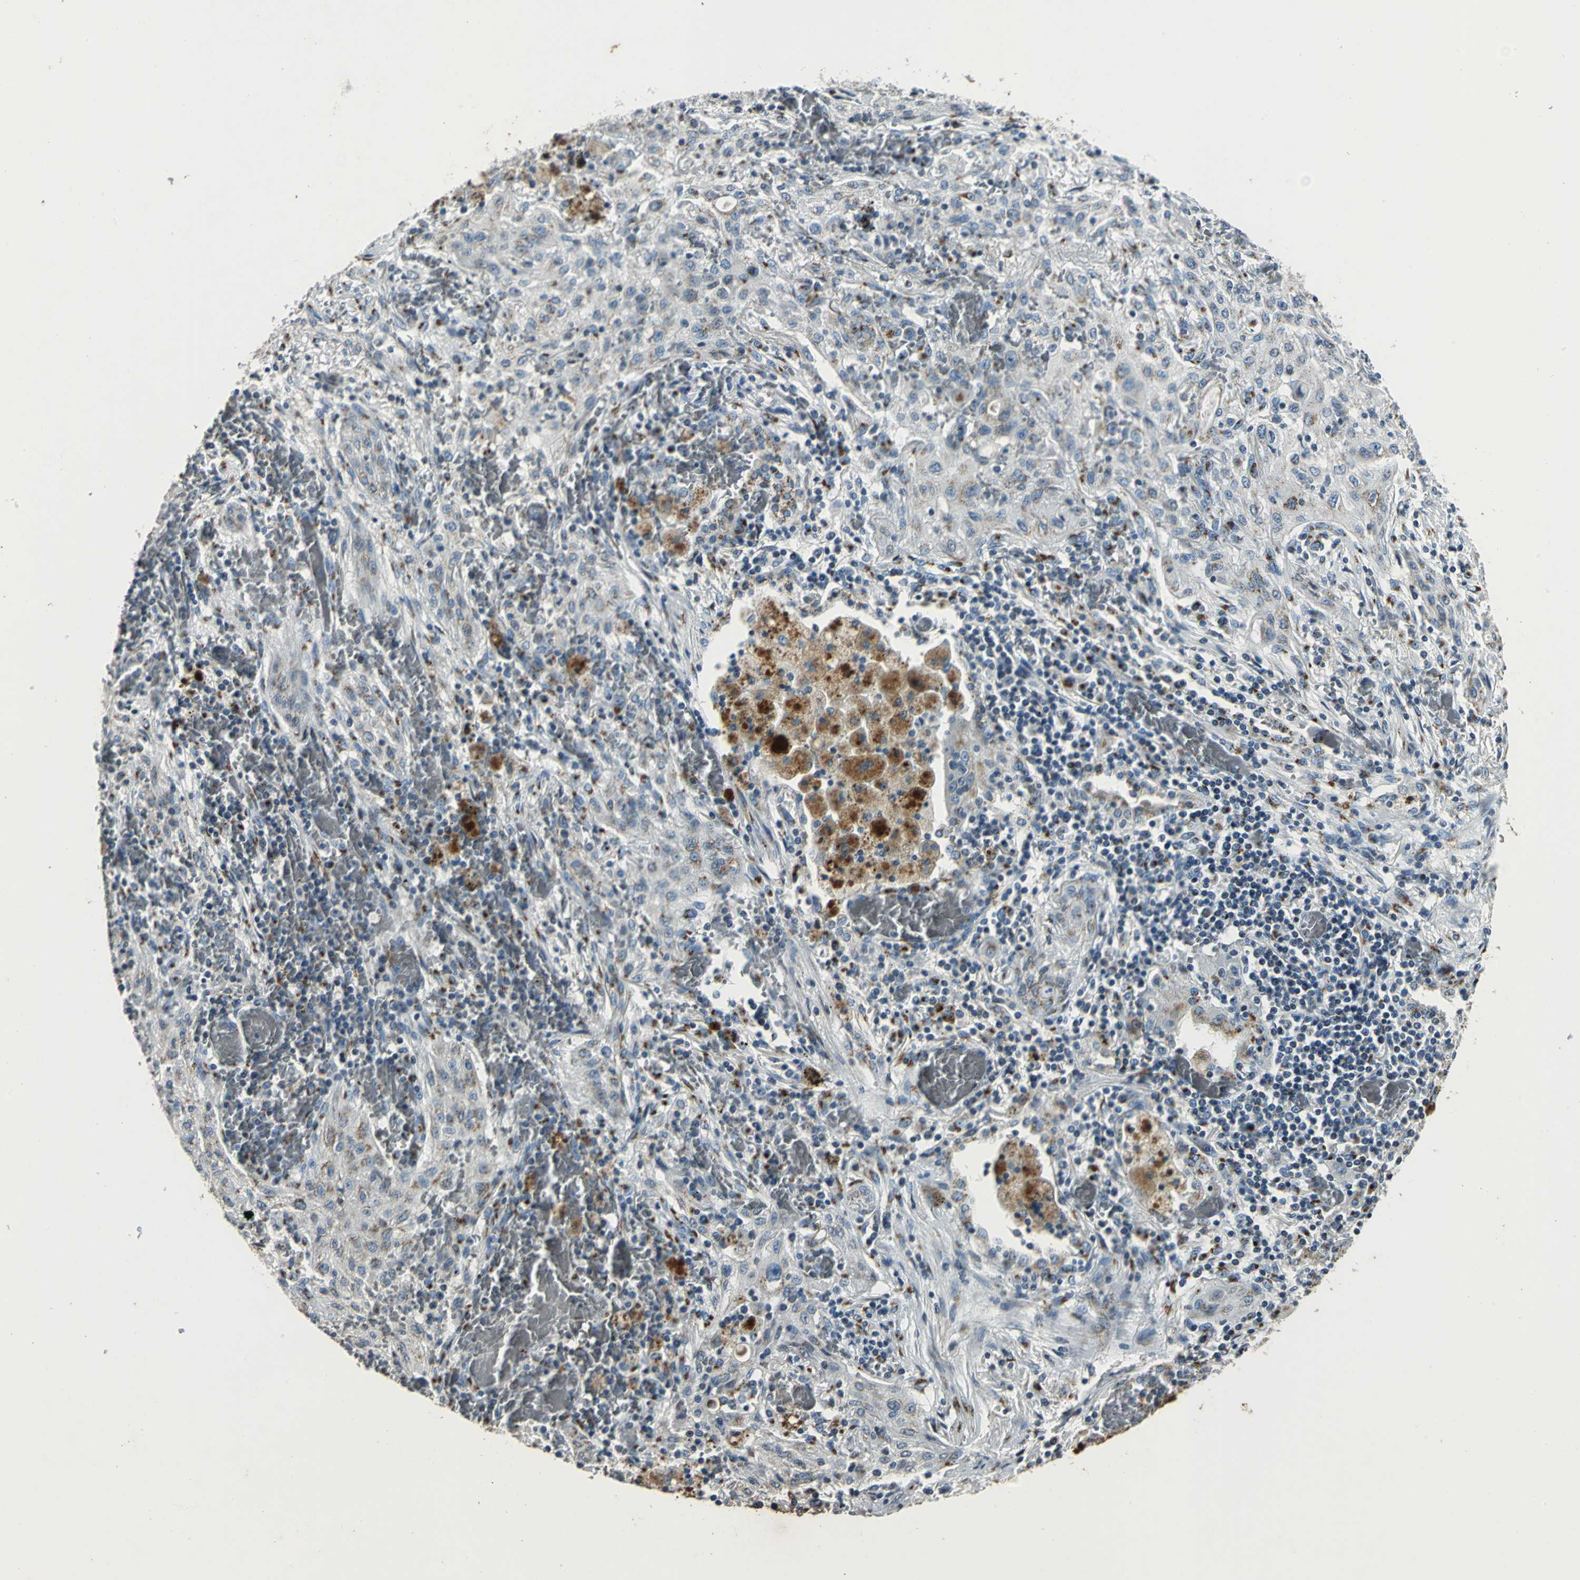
{"staining": {"intensity": "weak", "quantity": "25%-75%", "location": "cytoplasmic/membranous"}, "tissue": "lung cancer", "cell_type": "Tumor cells", "image_type": "cancer", "snomed": [{"axis": "morphology", "description": "Squamous cell carcinoma, NOS"}, {"axis": "topography", "description": "Lung"}], "caption": "Human squamous cell carcinoma (lung) stained for a protein (brown) shows weak cytoplasmic/membranous positive staining in approximately 25%-75% of tumor cells.", "gene": "TMEM115", "patient": {"sex": "female", "age": 47}}